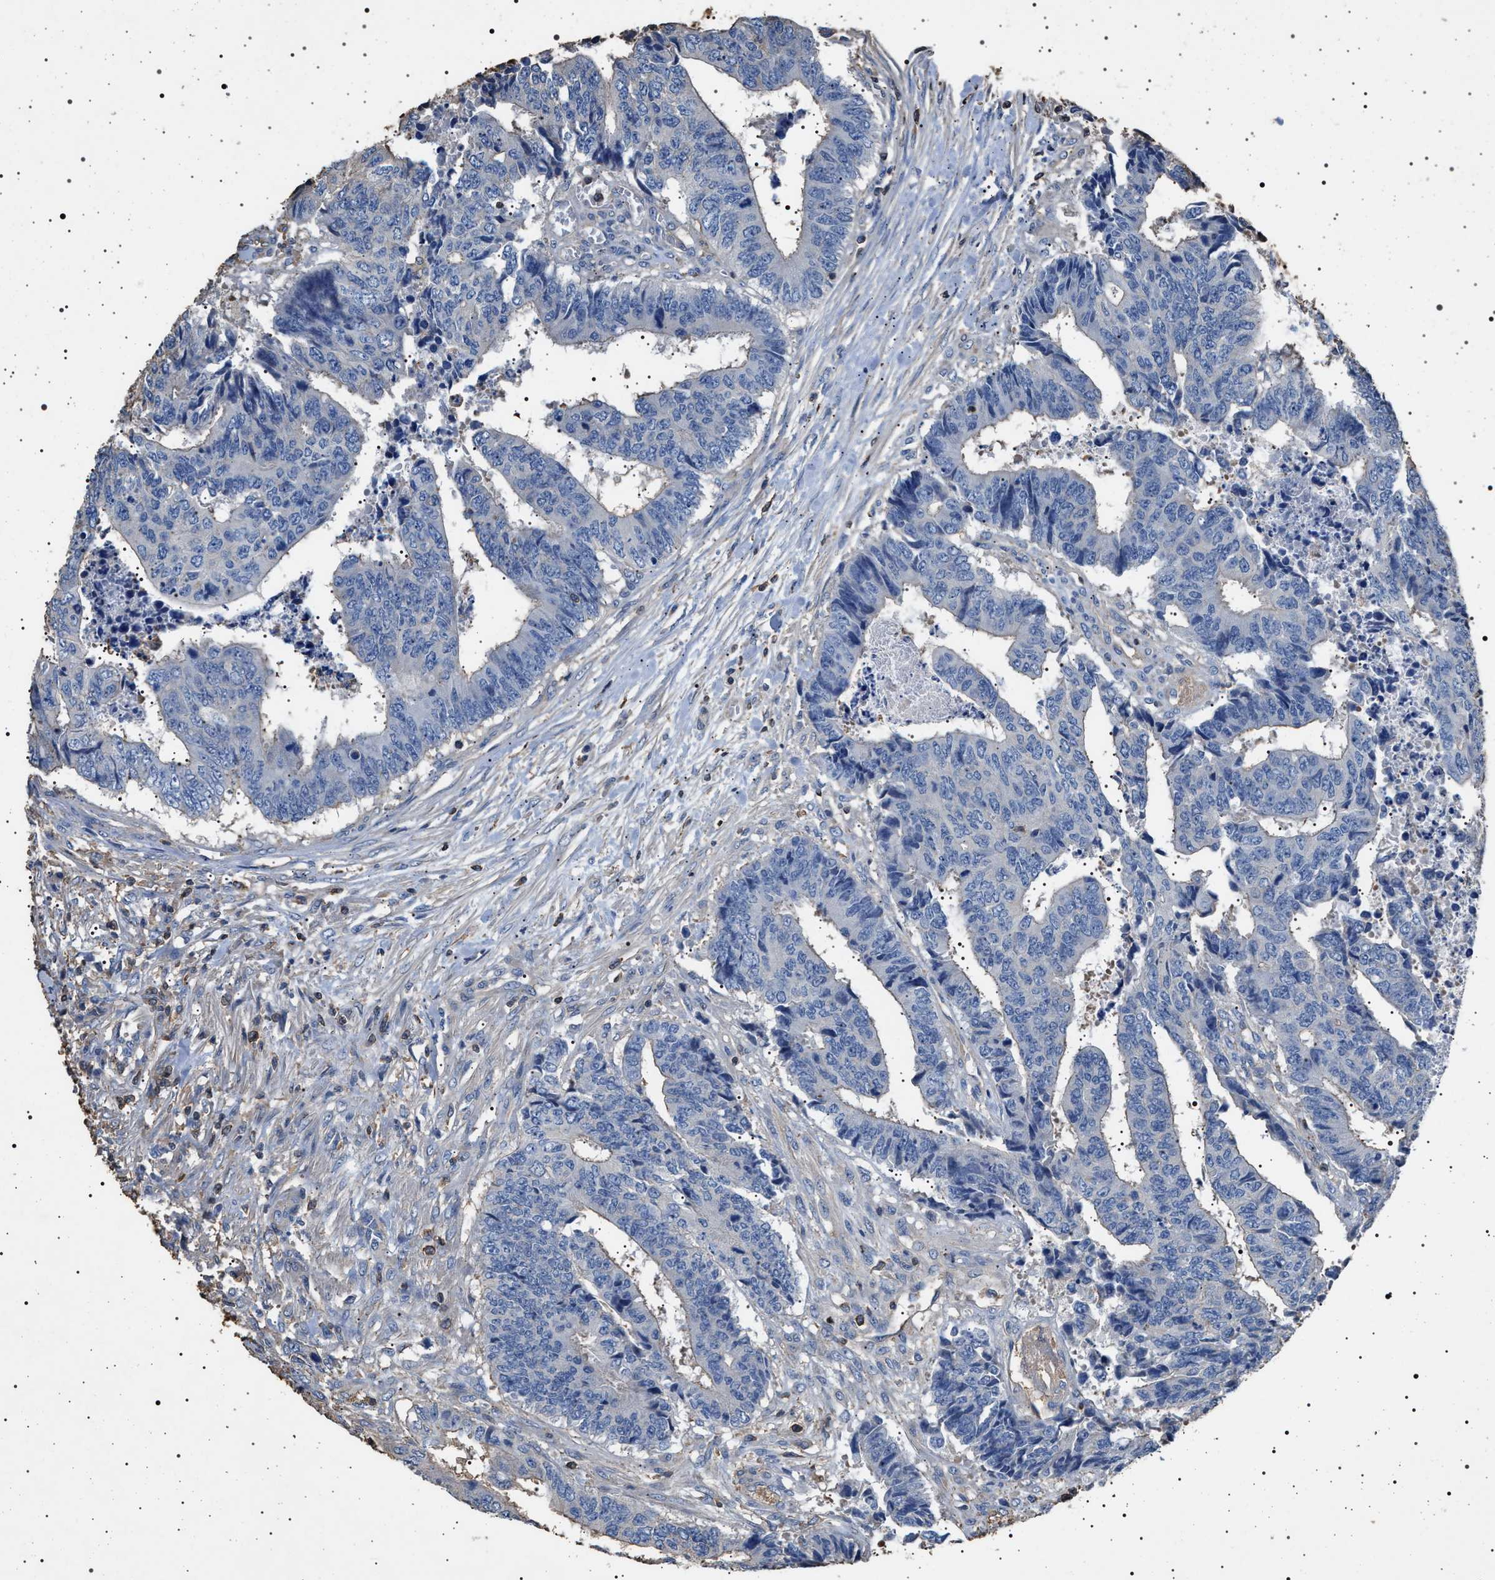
{"staining": {"intensity": "negative", "quantity": "none", "location": "none"}, "tissue": "colorectal cancer", "cell_type": "Tumor cells", "image_type": "cancer", "snomed": [{"axis": "morphology", "description": "Adenocarcinoma, NOS"}, {"axis": "topography", "description": "Rectum"}], "caption": "Tumor cells show no significant positivity in adenocarcinoma (colorectal).", "gene": "SMAP2", "patient": {"sex": "male", "age": 84}}